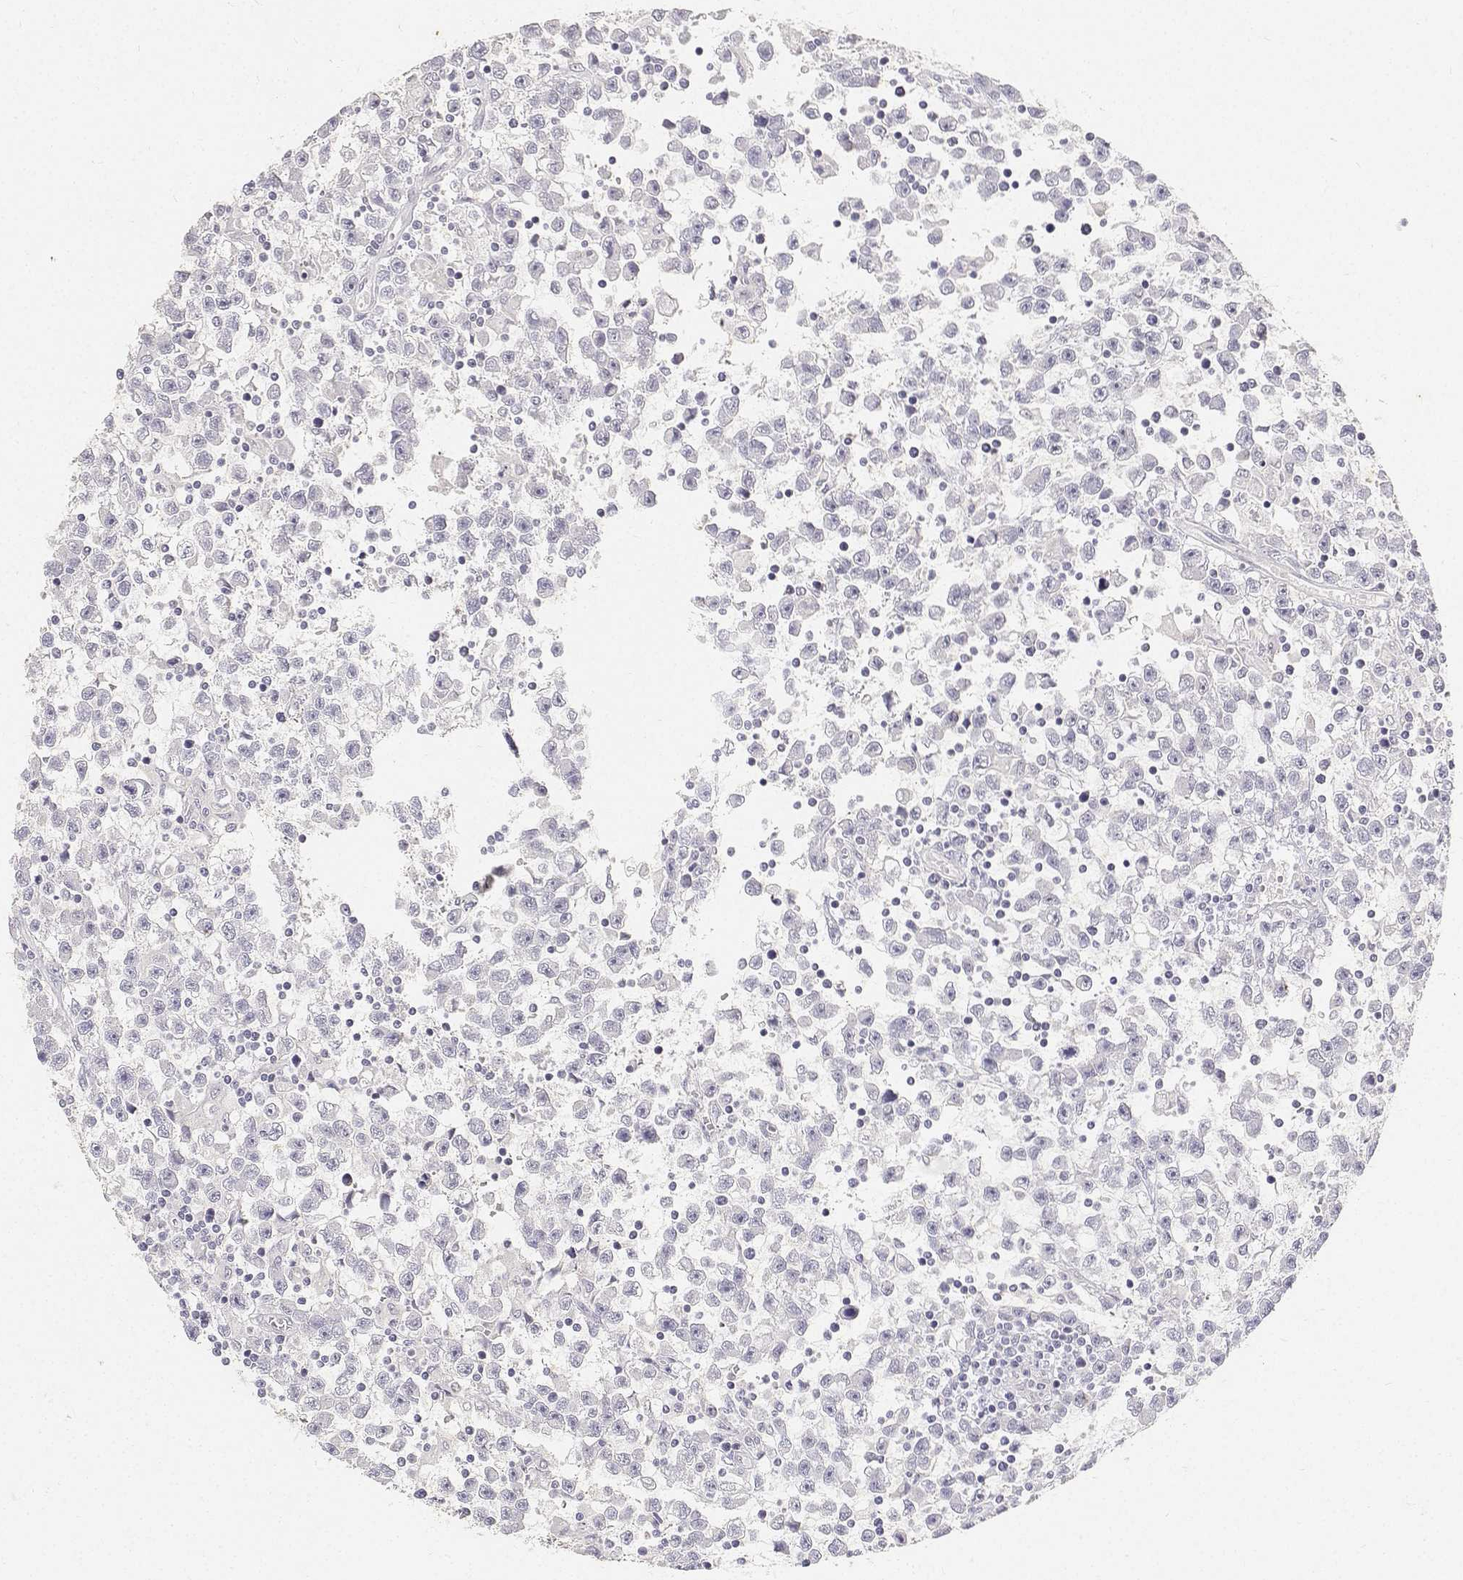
{"staining": {"intensity": "negative", "quantity": "none", "location": "none"}, "tissue": "testis cancer", "cell_type": "Tumor cells", "image_type": "cancer", "snomed": [{"axis": "morphology", "description": "Seminoma, NOS"}, {"axis": "topography", "description": "Testis"}], "caption": "Tumor cells are negative for brown protein staining in seminoma (testis).", "gene": "PAEP", "patient": {"sex": "male", "age": 31}}